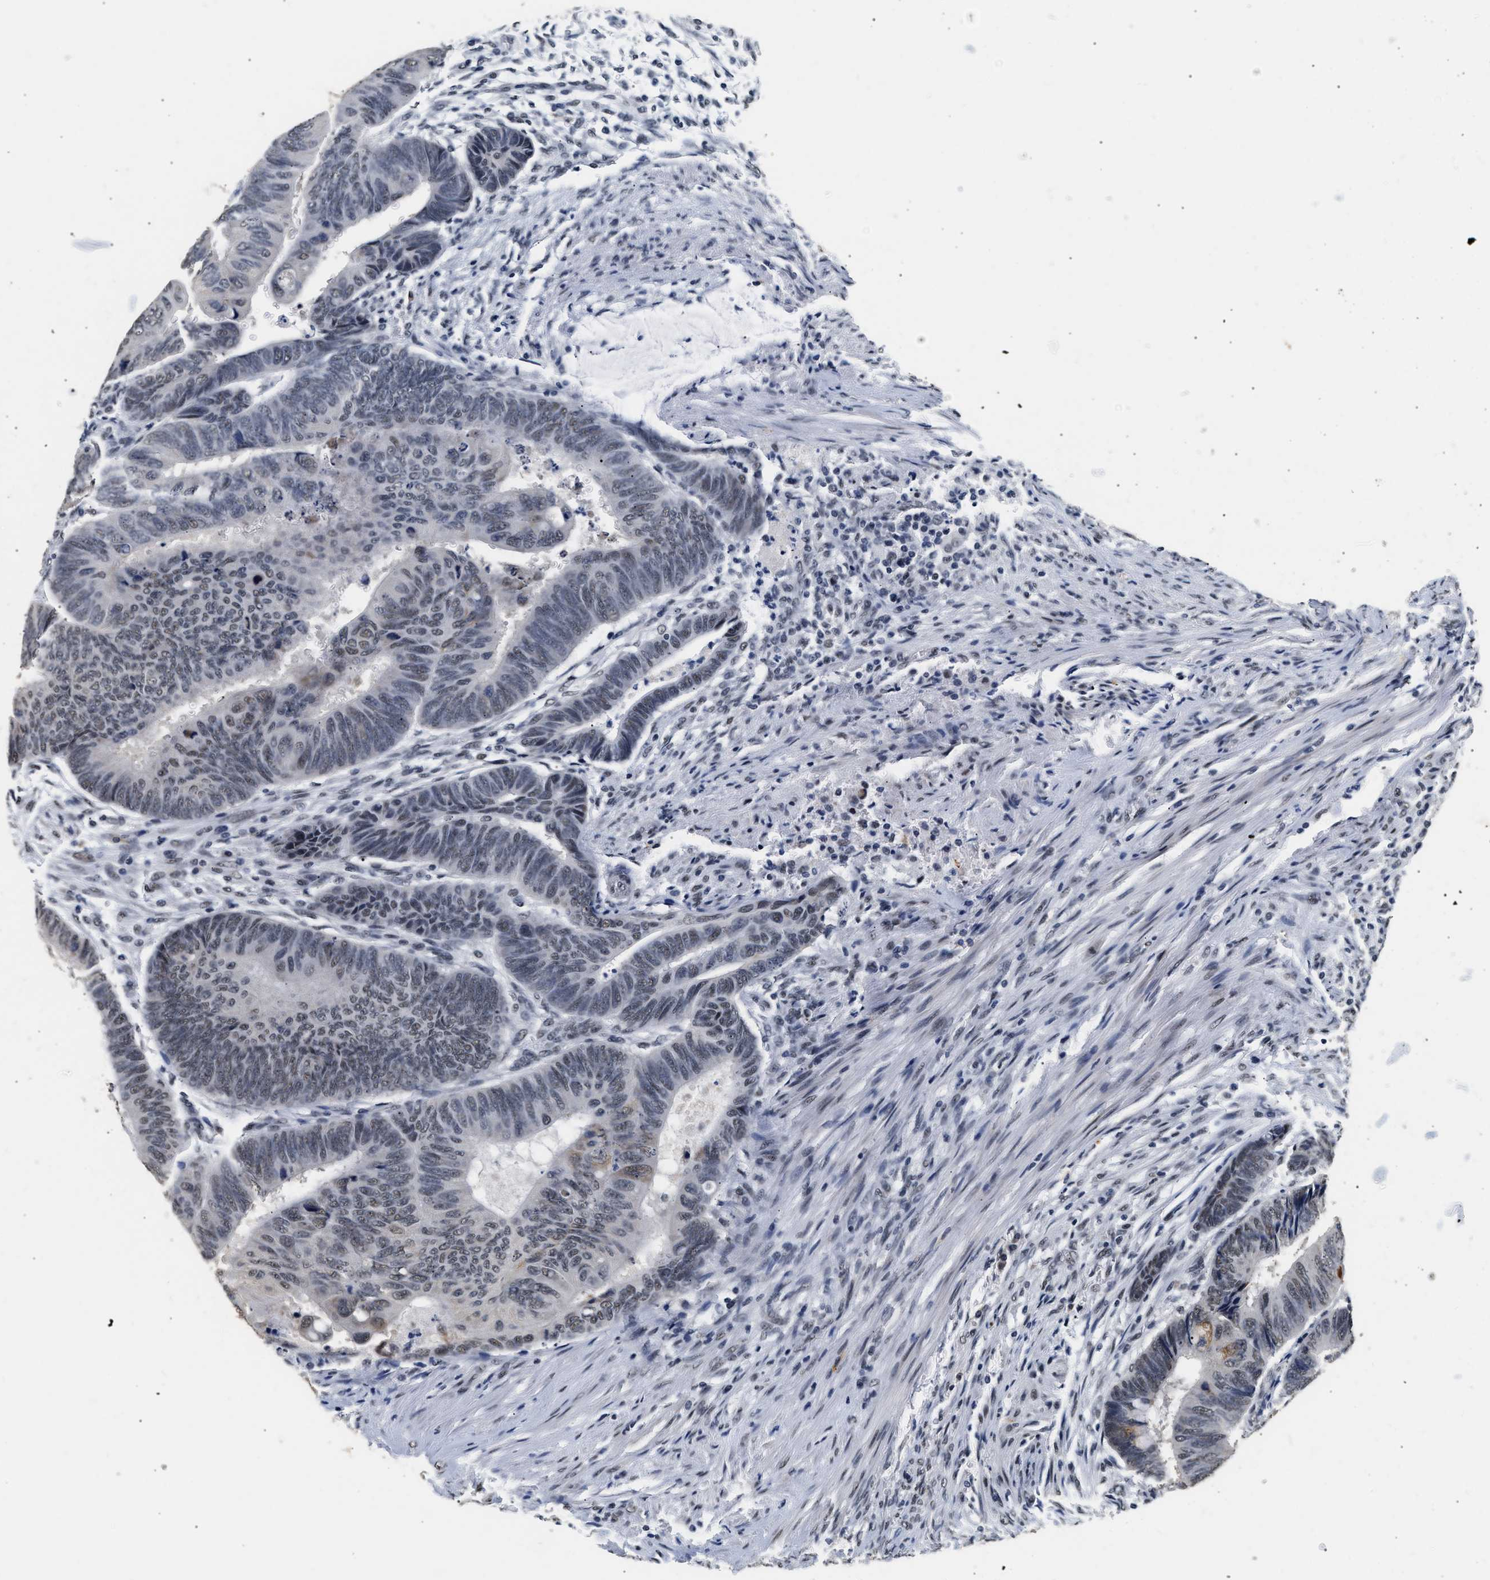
{"staining": {"intensity": "negative", "quantity": "none", "location": "none"}, "tissue": "colorectal cancer", "cell_type": "Tumor cells", "image_type": "cancer", "snomed": [{"axis": "morphology", "description": "Normal tissue, NOS"}, {"axis": "morphology", "description": "Adenocarcinoma, NOS"}, {"axis": "topography", "description": "Rectum"}, {"axis": "topography", "description": "Peripheral nerve tissue"}], "caption": "Immunohistochemistry image of adenocarcinoma (colorectal) stained for a protein (brown), which shows no staining in tumor cells.", "gene": "THOC1", "patient": {"sex": "male", "age": 92}}